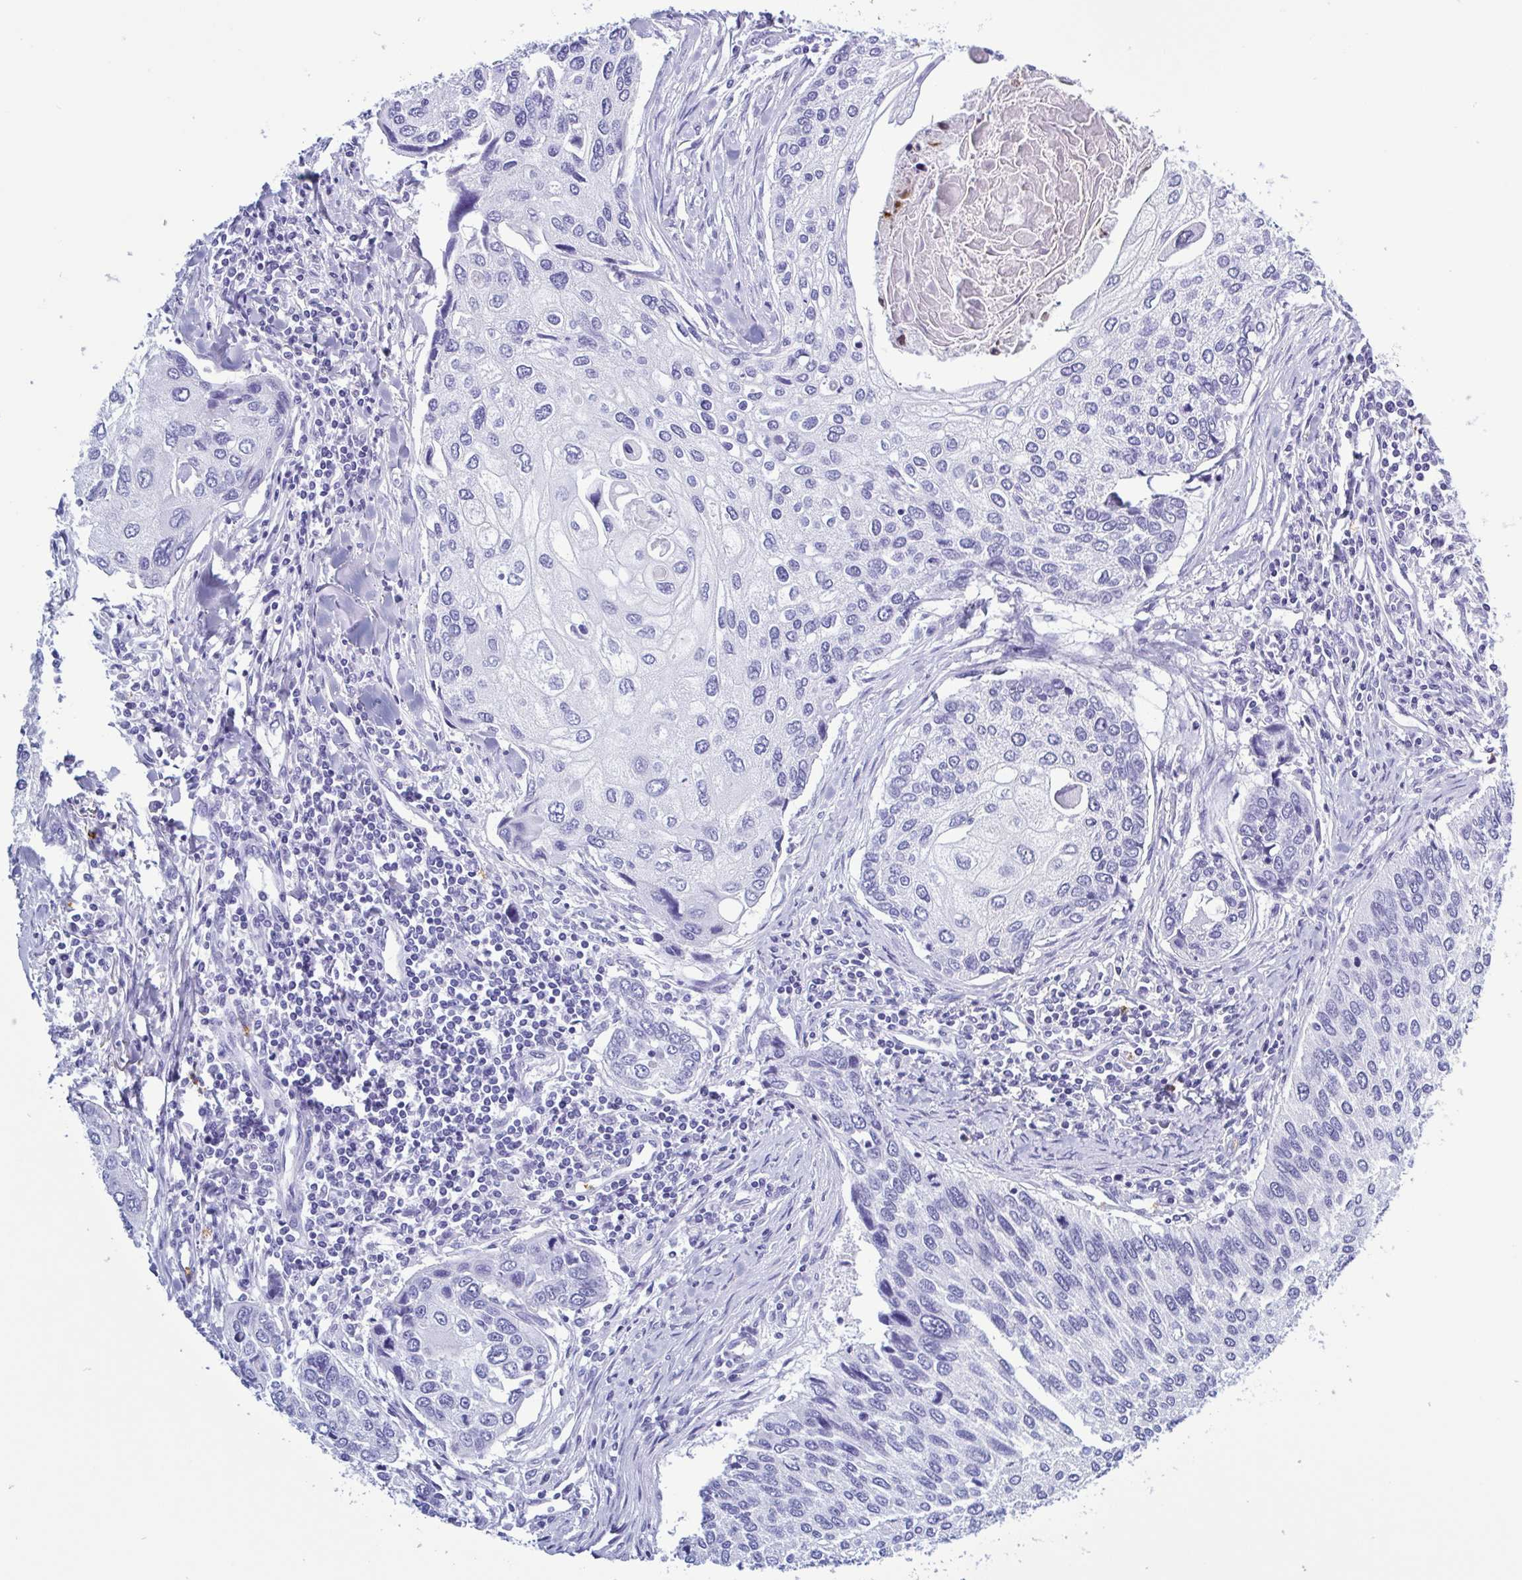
{"staining": {"intensity": "negative", "quantity": "none", "location": "none"}, "tissue": "lung cancer", "cell_type": "Tumor cells", "image_type": "cancer", "snomed": [{"axis": "morphology", "description": "Squamous cell carcinoma, NOS"}, {"axis": "morphology", "description": "Squamous cell carcinoma, metastatic, NOS"}, {"axis": "topography", "description": "Lung"}], "caption": "Lung cancer (metastatic squamous cell carcinoma) was stained to show a protein in brown. There is no significant staining in tumor cells.", "gene": "LTF", "patient": {"sex": "male", "age": 63}}